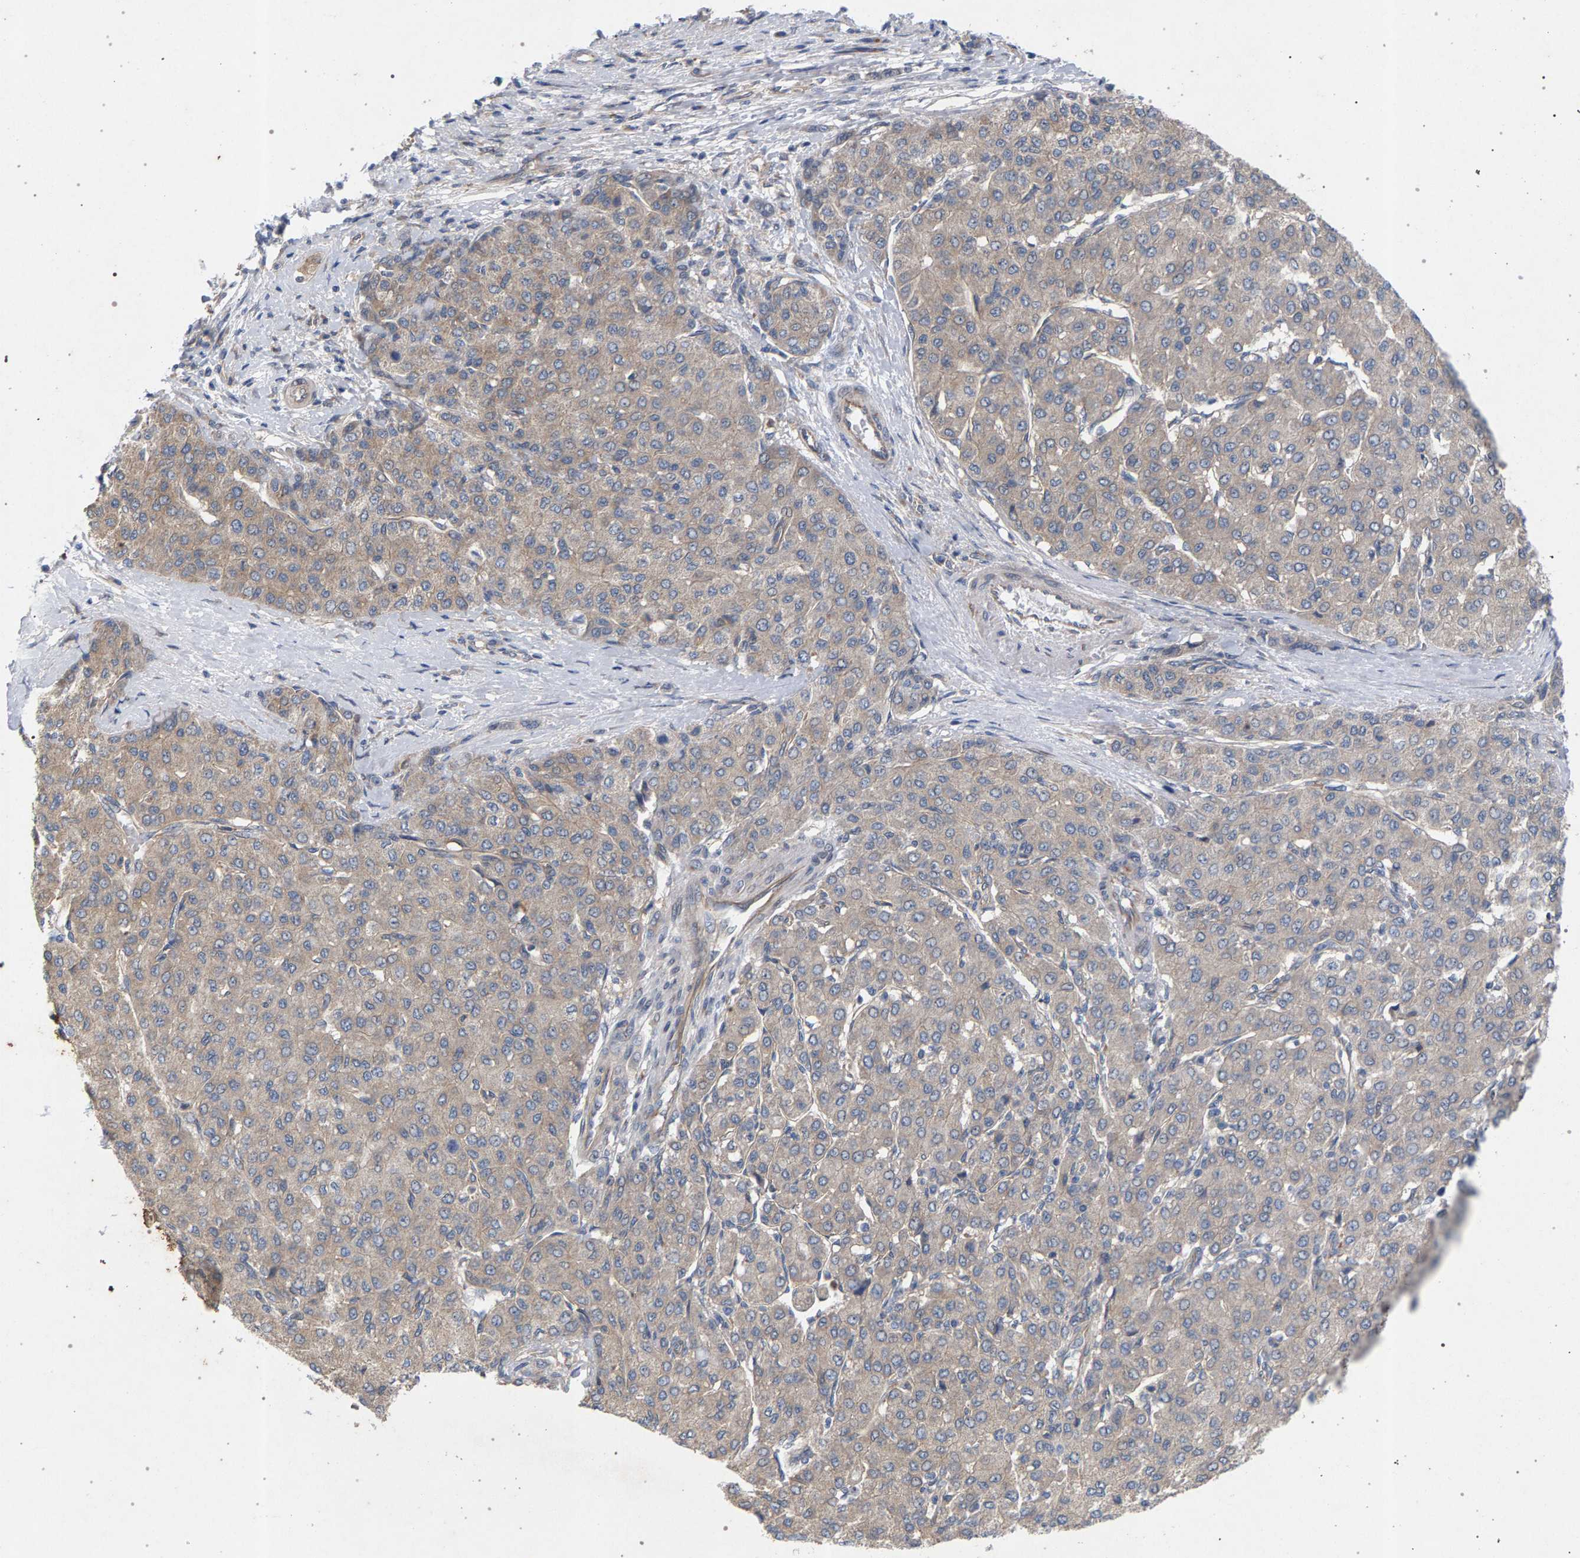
{"staining": {"intensity": "weak", "quantity": "25%-75%", "location": "cytoplasmic/membranous"}, "tissue": "liver cancer", "cell_type": "Tumor cells", "image_type": "cancer", "snomed": [{"axis": "morphology", "description": "Carcinoma, Hepatocellular, NOS"}, {"axis": "topography", "description": "Liver"}], "caption": "Human liver cancer (hepatocellular carcinoma) stained for a protein (brown) reveals weak cytoplasmic/membranous positive positivity in about 25%-75% of tumor cells.", "gene": "MAMDC2", "patient": {"sex": "male", "age": 65}}